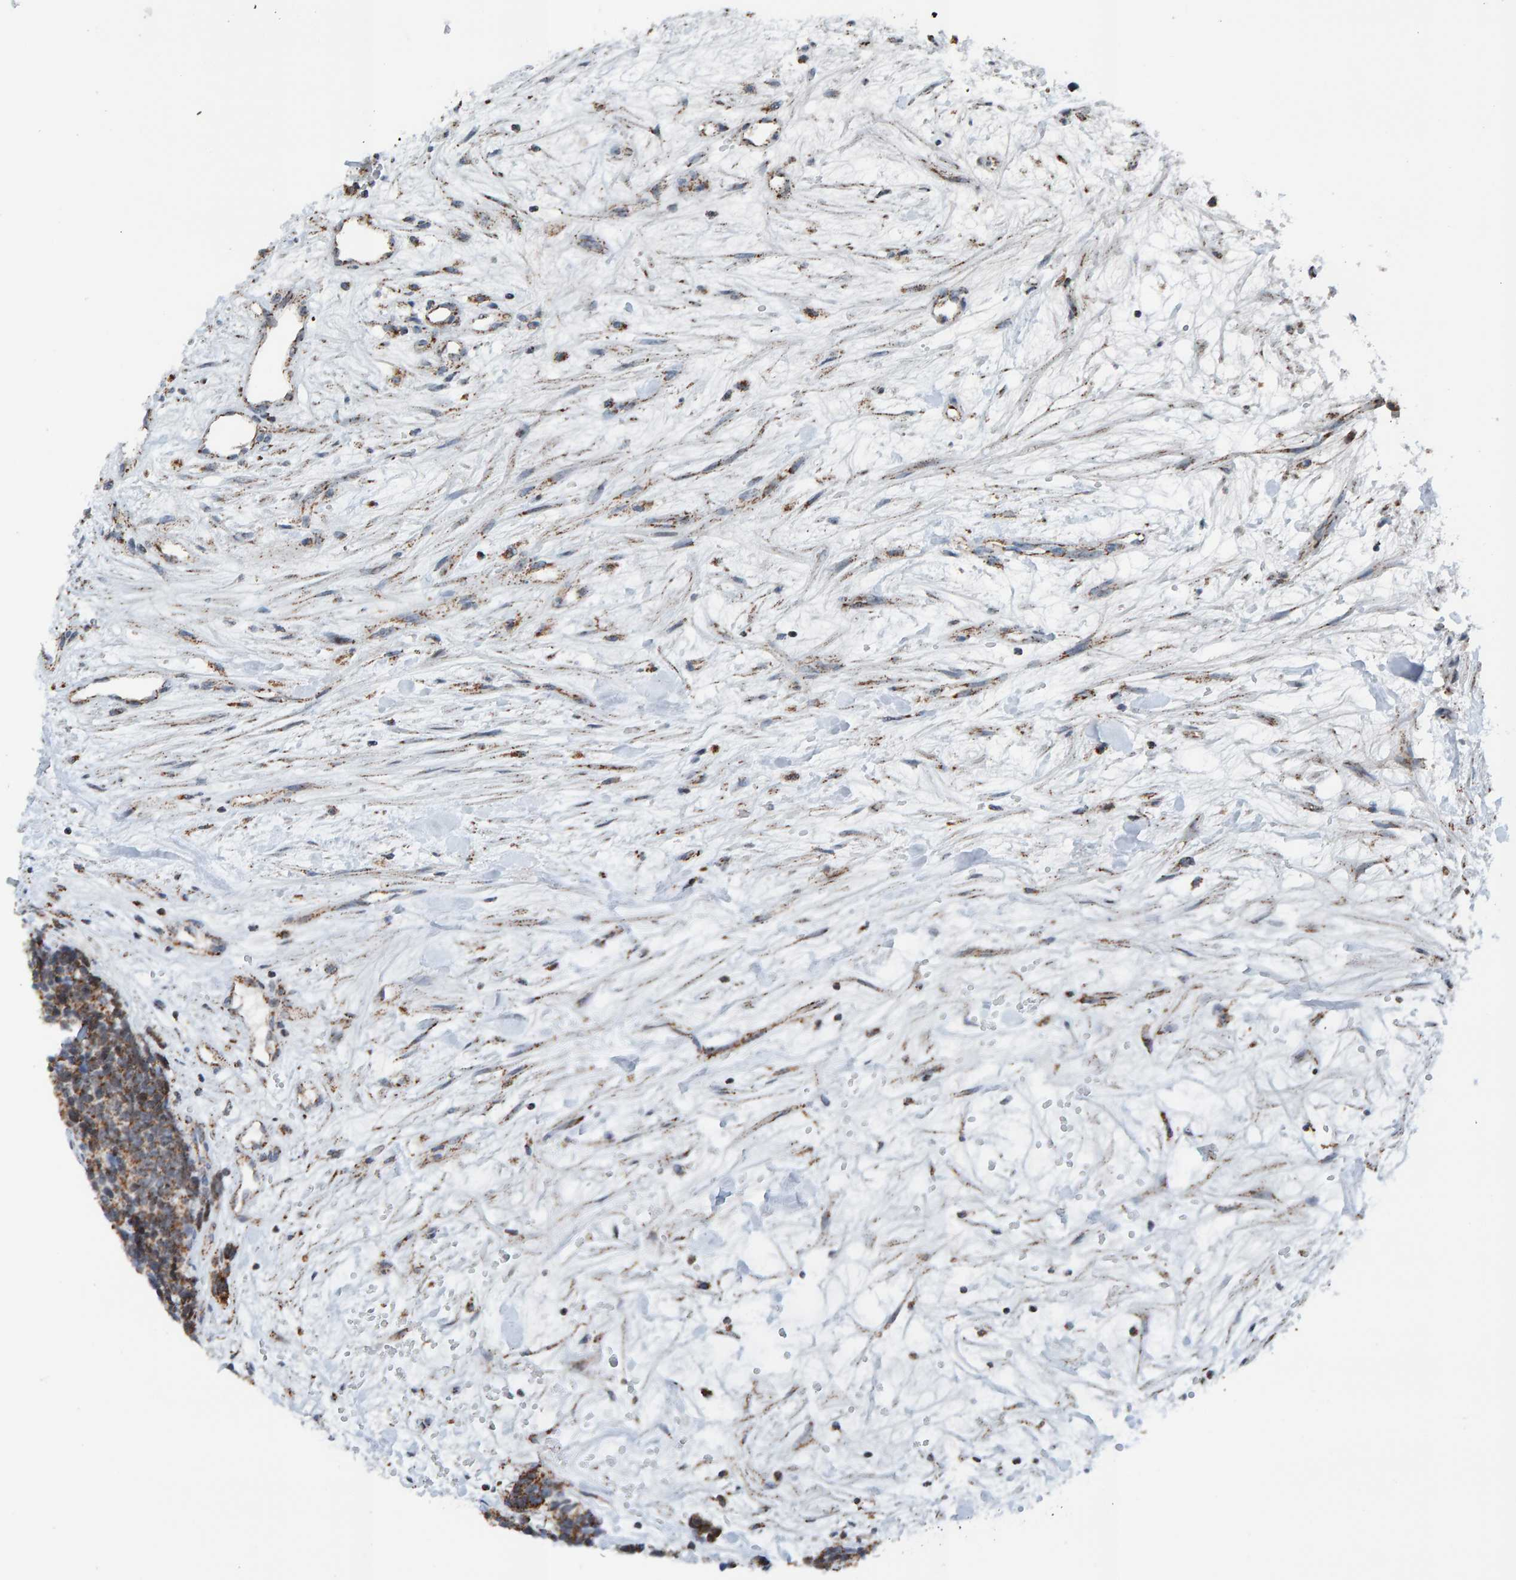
{"staining": {"intensity": "moderate", "quantity": "25%-75%", "location": "cytoplasmic/membranous"}, "tissue": "carcinoid", "cell_type": "Tumor cells", "image_type": "cancer", "snomed": [{"axis": "morphology", "description": "Carcinoma, NOS"}, {"axis": "morphology", "description": "Carcinoid, malignant, NOS"}, {"axis": "topography", "description": "Urinary bladder"}], "caption": "A medium amount of moderate cytoplasmic/membranous staining is appreciated in approximately 25%-75% of tumor cells in carcinoid tissue.", "gene": "ZNF48", "patient": {"sex": "male", "age": 57}}